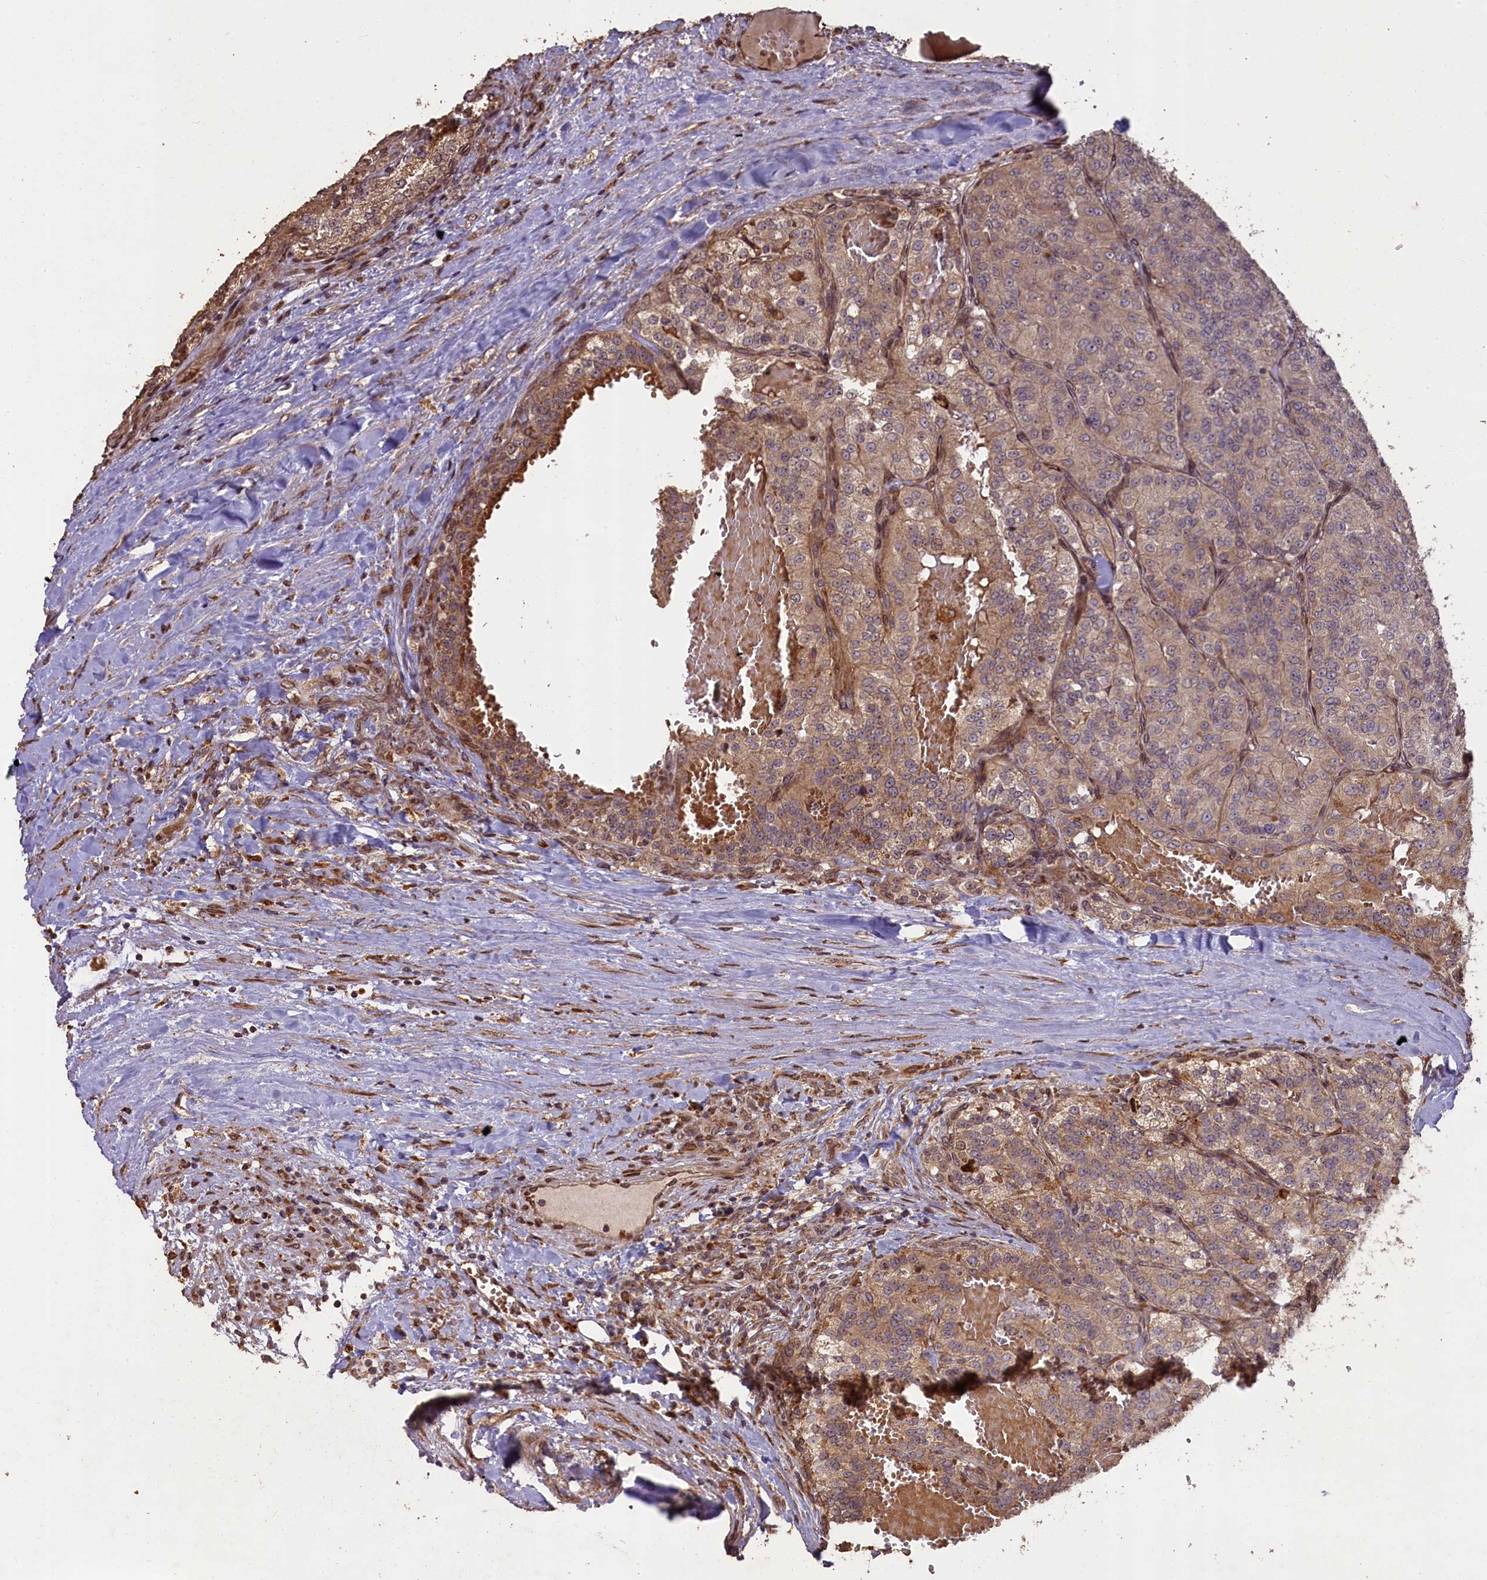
{"staining": {"intensity": "weak", "quantity": "<25%", "location": "cytoplasmic/membranous"}, "tissue": "renal cancer", "cell_type": "Tumor cells", "image_type": "cancer", "snomed": [{"axis": "morphology", "description": "Adenocarcinoma, NOS"}, {"axis": "topography", "description": "Kidney"}], "caption": "DAB immunohistochemical staining of renal cancer (adenocarcinoma) exhibits no significant positivity in tumor cells. The staining was performed using DAB (3,3'-diaminobenzidine) to visualize the protein expression in brown, while the nuclei were stained in blue with hematoxylin (Magnification: 20x).", "gene": "SLC38A7", "patient": {"sex": "female", "age": 63}}